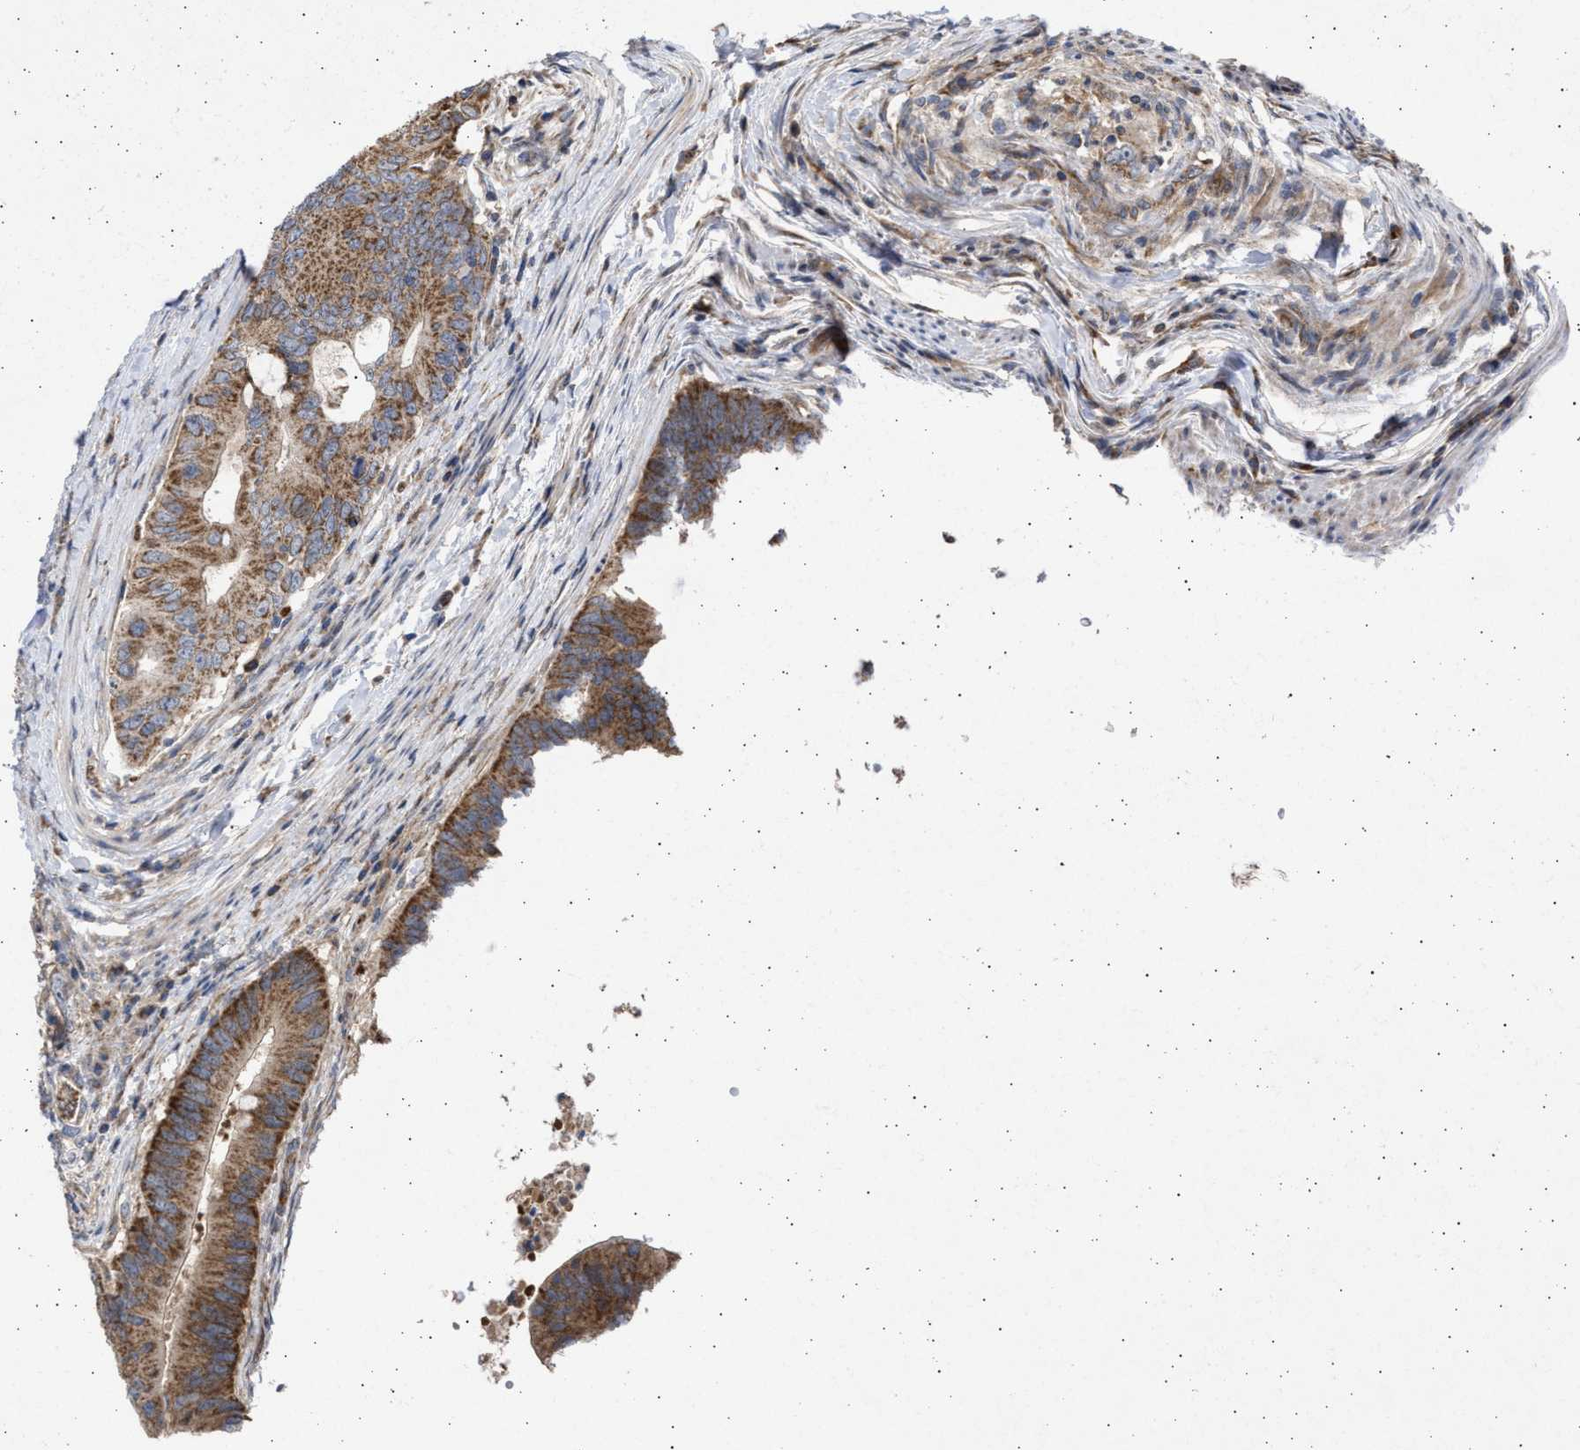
{"staining": {"intensity": "strong", "quantity": "25%-75%", "location": "cytoplasmic/membranous"}, "tissue": "colorectal cancer", "cell_type": "Tumor cells", "image_type": "cancer", "snomed": [{"axis": "morphology", "description": "Adenocarcinoma, NOS"}, {"axis": "topography", "description": "Colon"}], "caption": "Protein positivity by immunohistochemistry demonstrates strong cytoplasmic/membranous expression in about 25%-75% of tumor cells in colorectal adenocarcinoma. (DAB IHC, brown staining for protein, blue staining for nuclei).", "gene": "TTC19", "patient": {"sex": "male", "age": 71}}